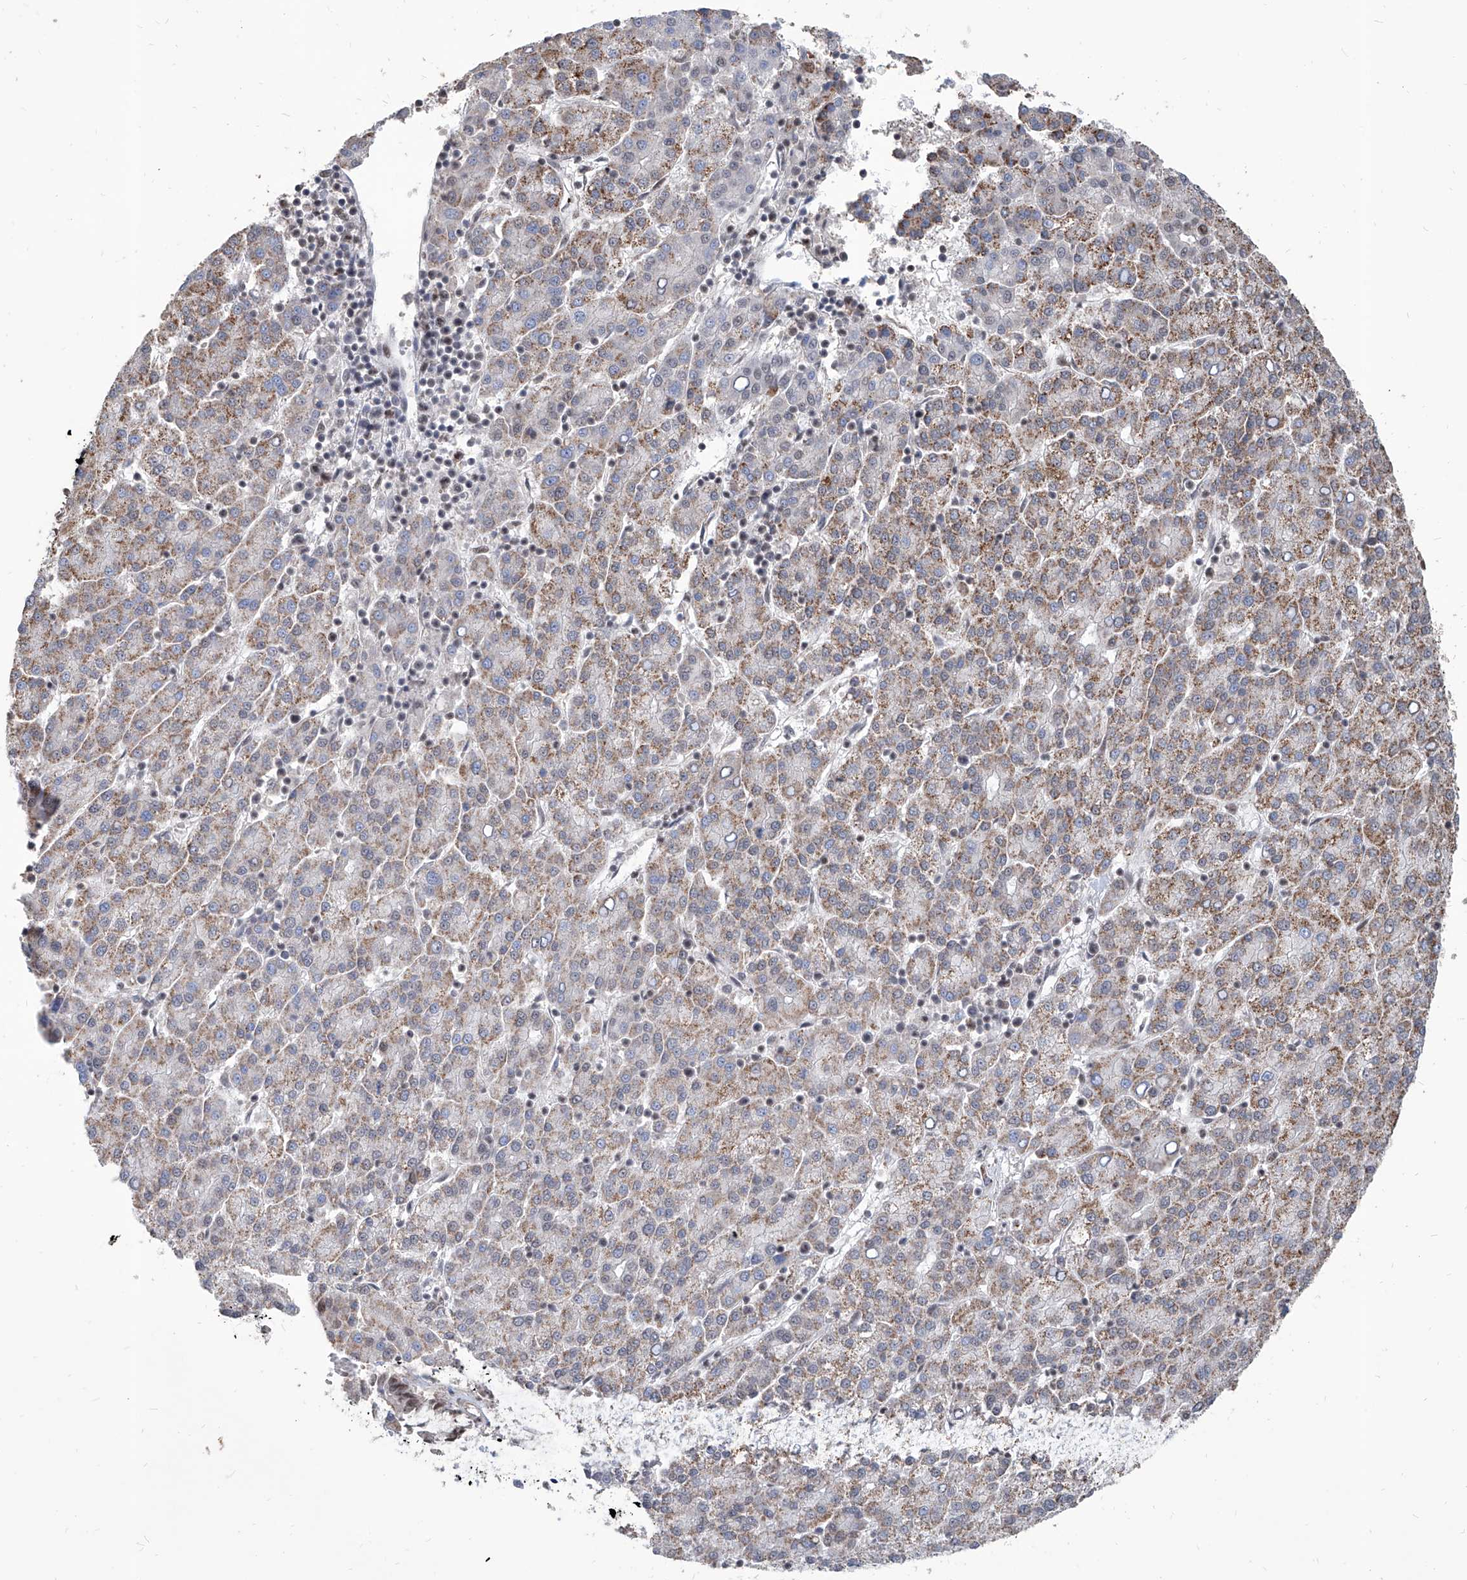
{"staining": {"intensity": "moderate", "quantity": ">75%", "location": "cytoplasmic/membranous"}, "tissue": "liver cancer", "cell_type": "Tumor cells", "image_type": "cancer", "snomed": [{"axis": "morphology", "description": "Carcinoma, Hepatocellular, NOS"}, {"axis": "topography", "description": "Liver"}], "caption": "Moderate cytoplasmic/membranous staining is appreciated in approximately >75% of tumor cells in liver hepatocellular carcinoma.", "gene": "IRF2", "patient": {"sex": "female", "age": 58}}